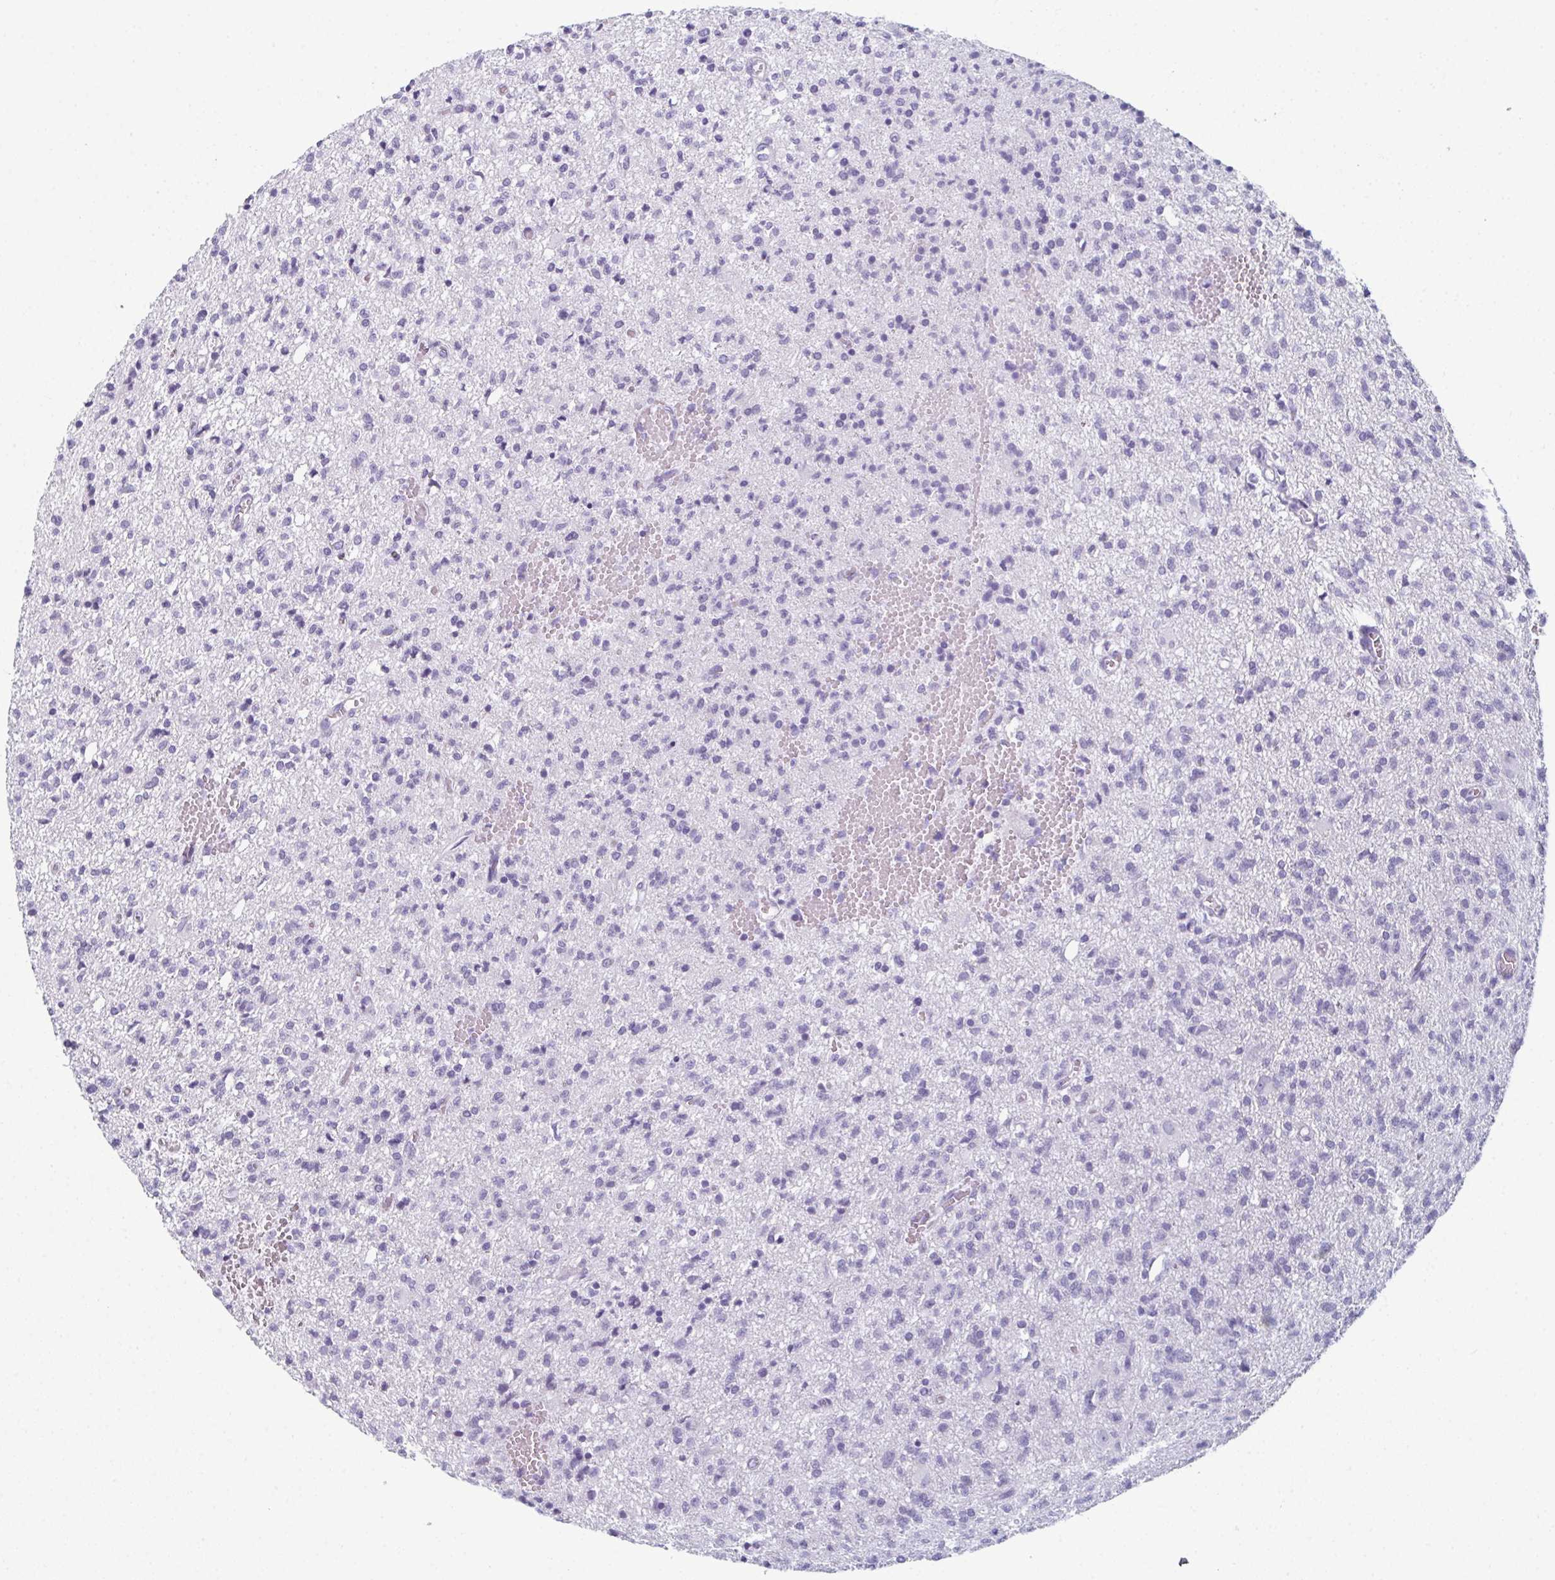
{"staining": {"intensity": "negative", "quantity": "none", "location": "none"}, "tissue": "glioma", "cell_type": "Tumor cells", "image_type": "cancer", "snomed": [{"axis": "morphology", "description": "Glioma, malignant, Low grade"}, {"axis": "topography", "description": "Brain"}], "caption": "A histopathology image of human glioma is negative for staining in tumor cells.", "gene": "ENKUR", "patient": {"sex": "male", "age": 64}}